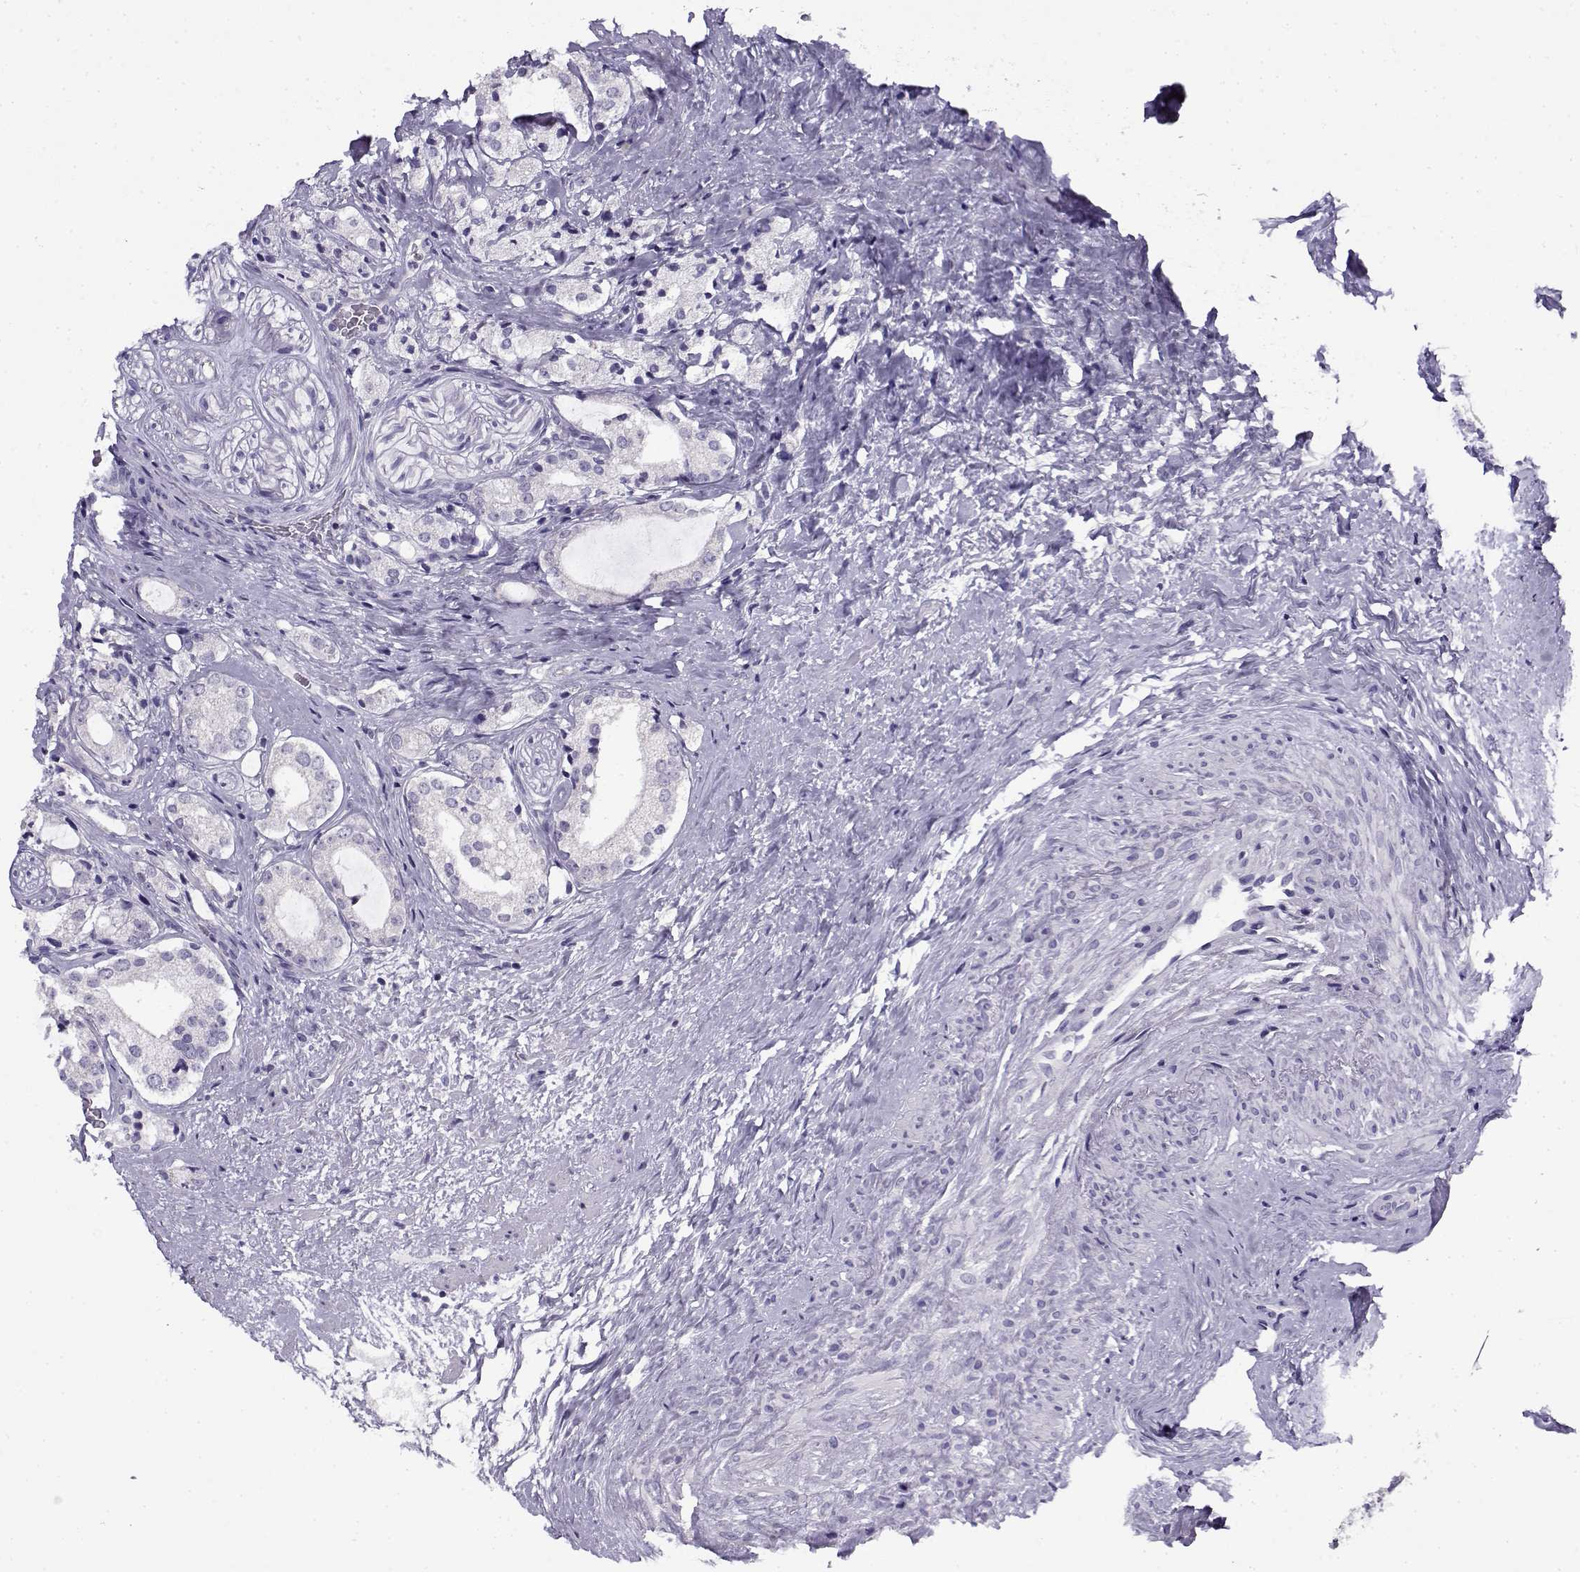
{"staining": {"intensity": "negative", "quantity": "none", "location": "none"}, "tissue": "prostate cancer", "cell_type": "Tumor cells", "image_type": "cancer", "snomed": [{"axis": "morphology", "description": "Adenocarcinoma, NOS"}, {"axis": "topography", "description": "Prostate"}], "caption": "IHC micrograph of human adenocarcinoma (prostate) stained for a protein (brown), which shows no expression in tumor cells. The staining was performed using DAB (3,3'-diaminobenzidine) to visualize the protein expression in brown, while the nuclei were stained in blue with hematoxylin (Magnification: 20x).", "gene": "FEZF1", "patient": {"sex": "male", "age": 66}}